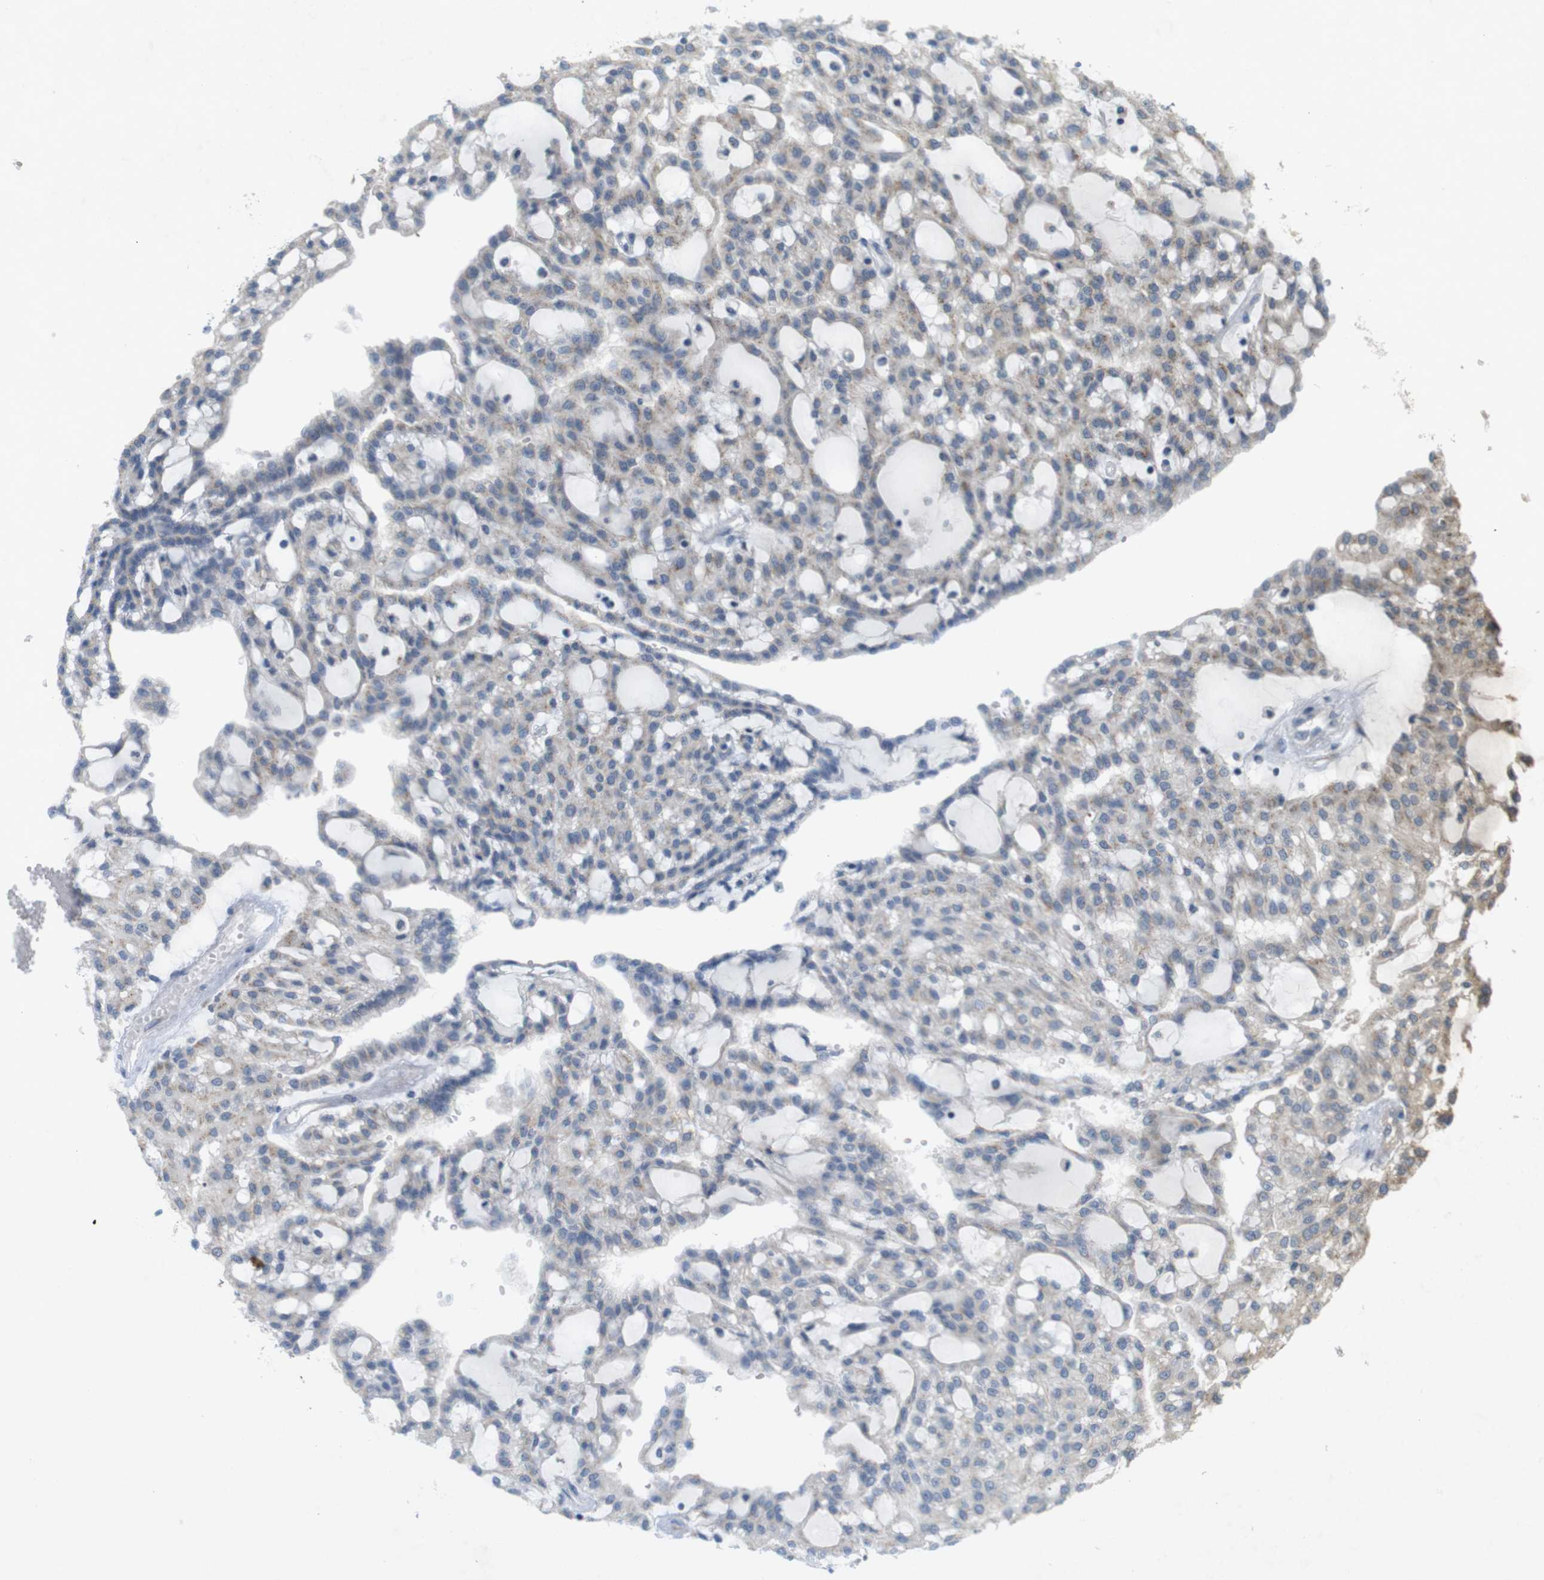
{"staining": {"intensity": "weak", "quantity": "<25%", "location": "cytoplasmic/membranous"}, "tissue": "renal cancer", "cell_type": "Tumor cells", "image_type": "cancer", "snomed": [{"axis": "morphology", "description": "Adenocarcinoma, NOS"}, {"axis": "topography", "description": "Kidney"}], "caption": "The image reveals no significant positivity in tumor cells of renal cancer (adenocarcinoma).", "gene": "YIPF3", "patient": {"sex": "male", "age": 63}}